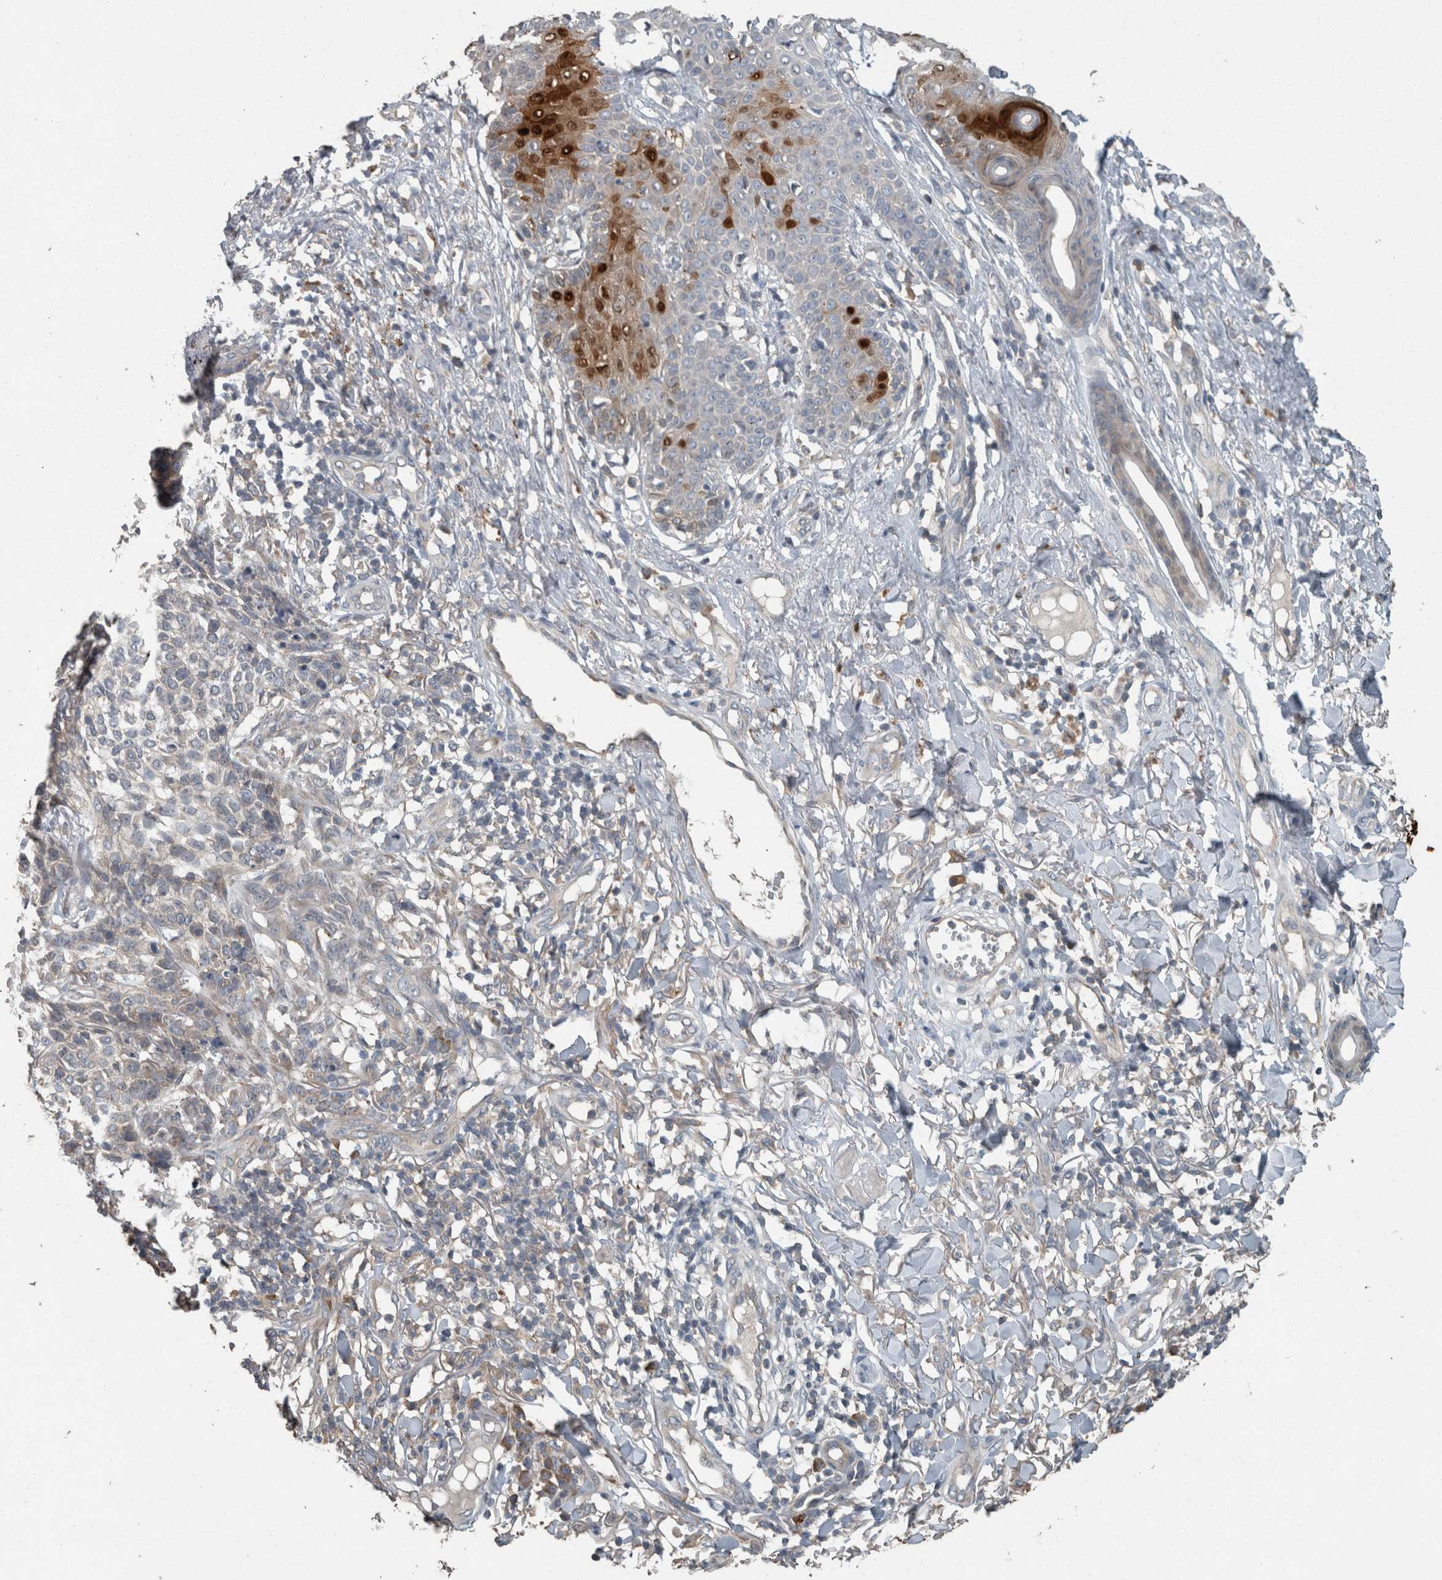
{"staining": {"intensity": "negative", "quantity": "none", "location": "none"}, "tissue": "skin cancer", "cell_type": "Tumor cells", "image_type": "cancer", "snomed": [{"axis": "morphology", "description": "Basal cell carcinoma"}, {"axis": "topography", "description": "Skin"}], "caption": "This is an IHC histopathology image of basal cell carcinoma (skin). There is no staining in tumor cells.", "gene": "KNTC1", "patient": {"sex": "female", "age": 64}}